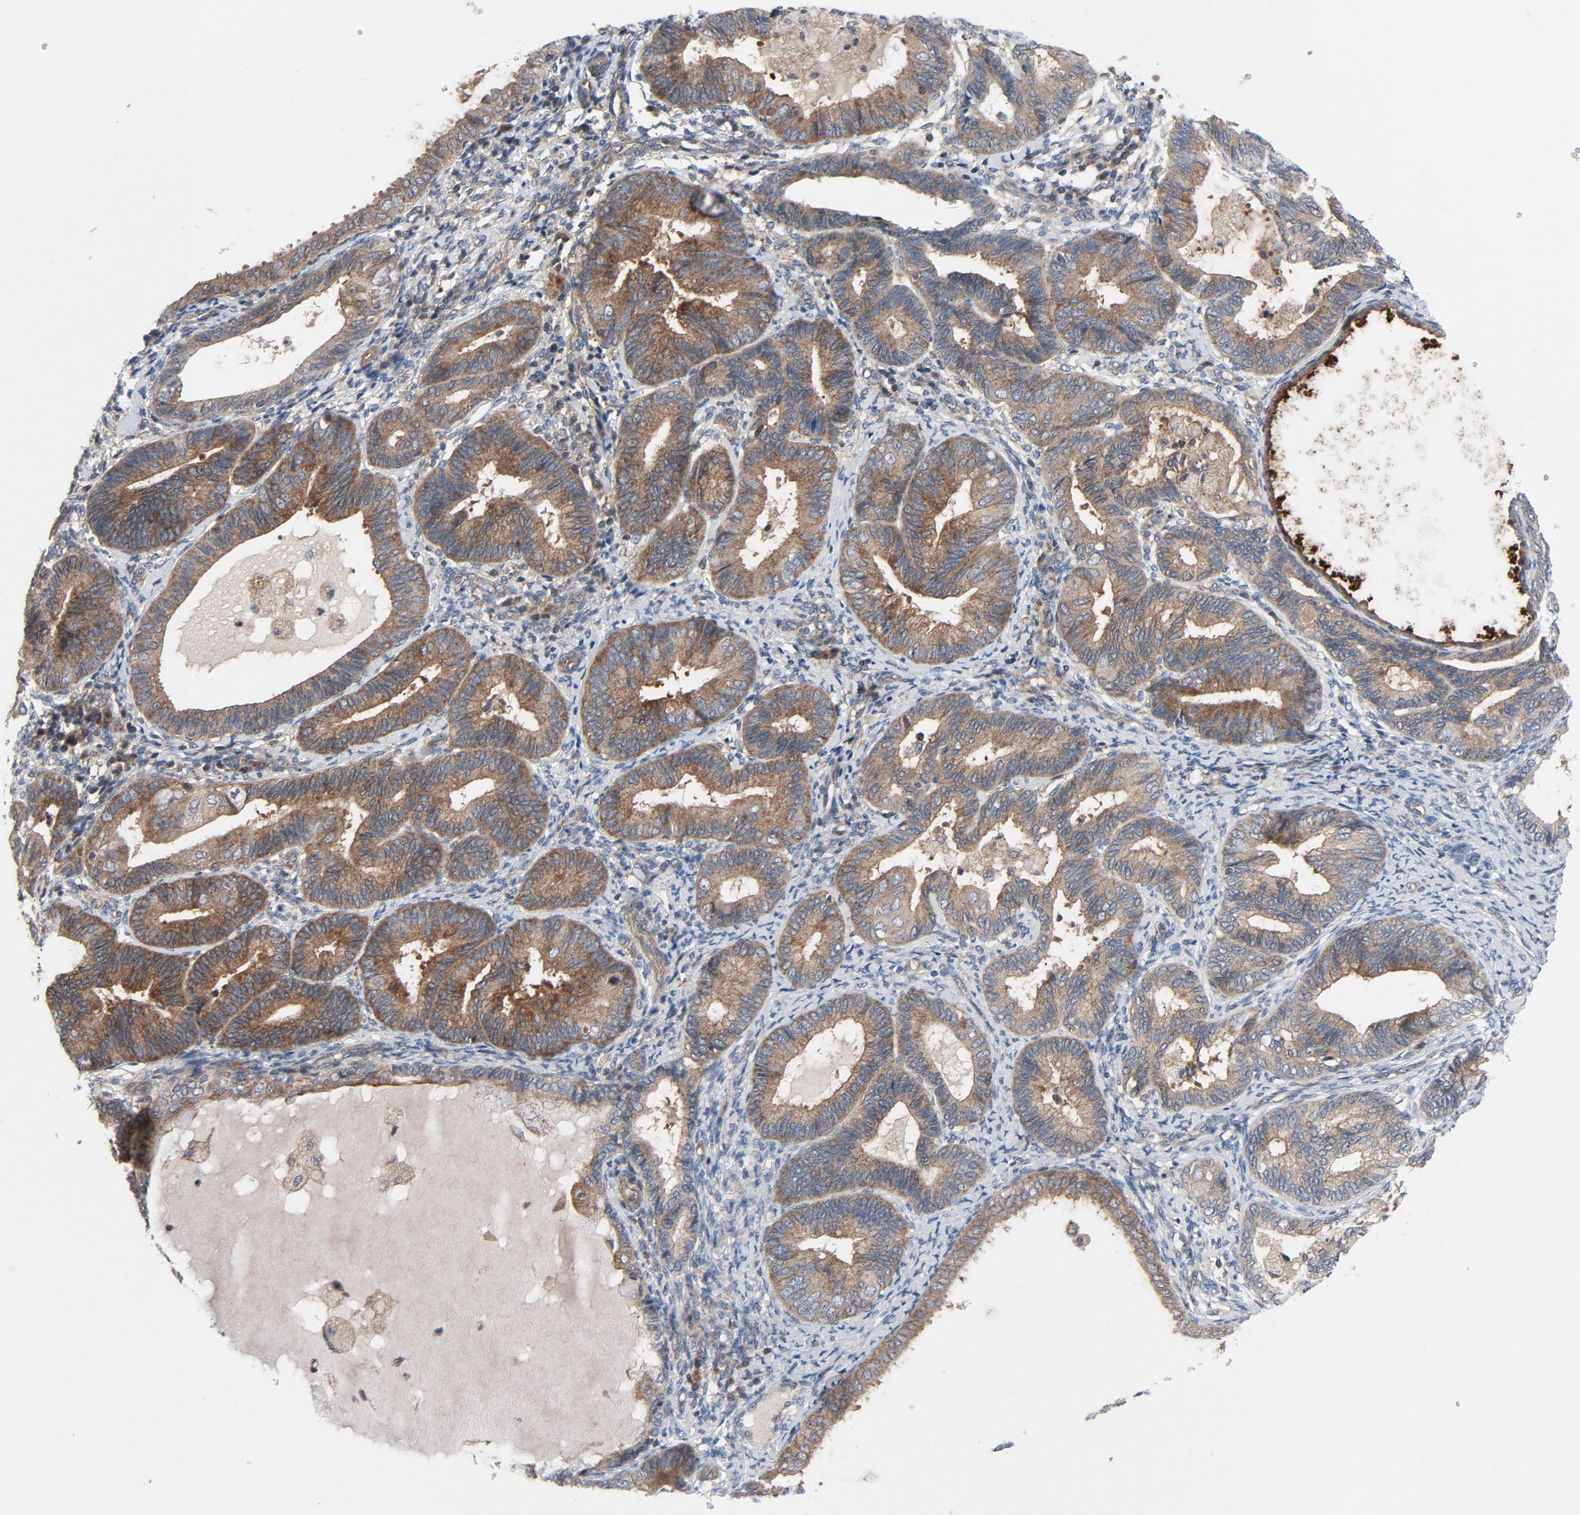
{"staining": {"intensity": "moderate", "quantity": ">75%", "location": "cytoplasmic/membranous"}, "tissue": "endometrial cancer", "cell_type": "Tumor cells", "image_type": "cancer", "snomed": [{"axis": "morphology", "description": "Adenocarcinoma, NOS"}, {"axis": "topography", "description": "Endometrium"}], "caption": "Protein analysis of endometrial adenocarcinoma tissue demonstrates moderate cytoplasmic/membranous expression in about >75% of tumor cells. (Brightfield microscopy of DAB IHC at high magnification).", "gene": "TSG101", "patient": {"sex": "female", "age": 63}}